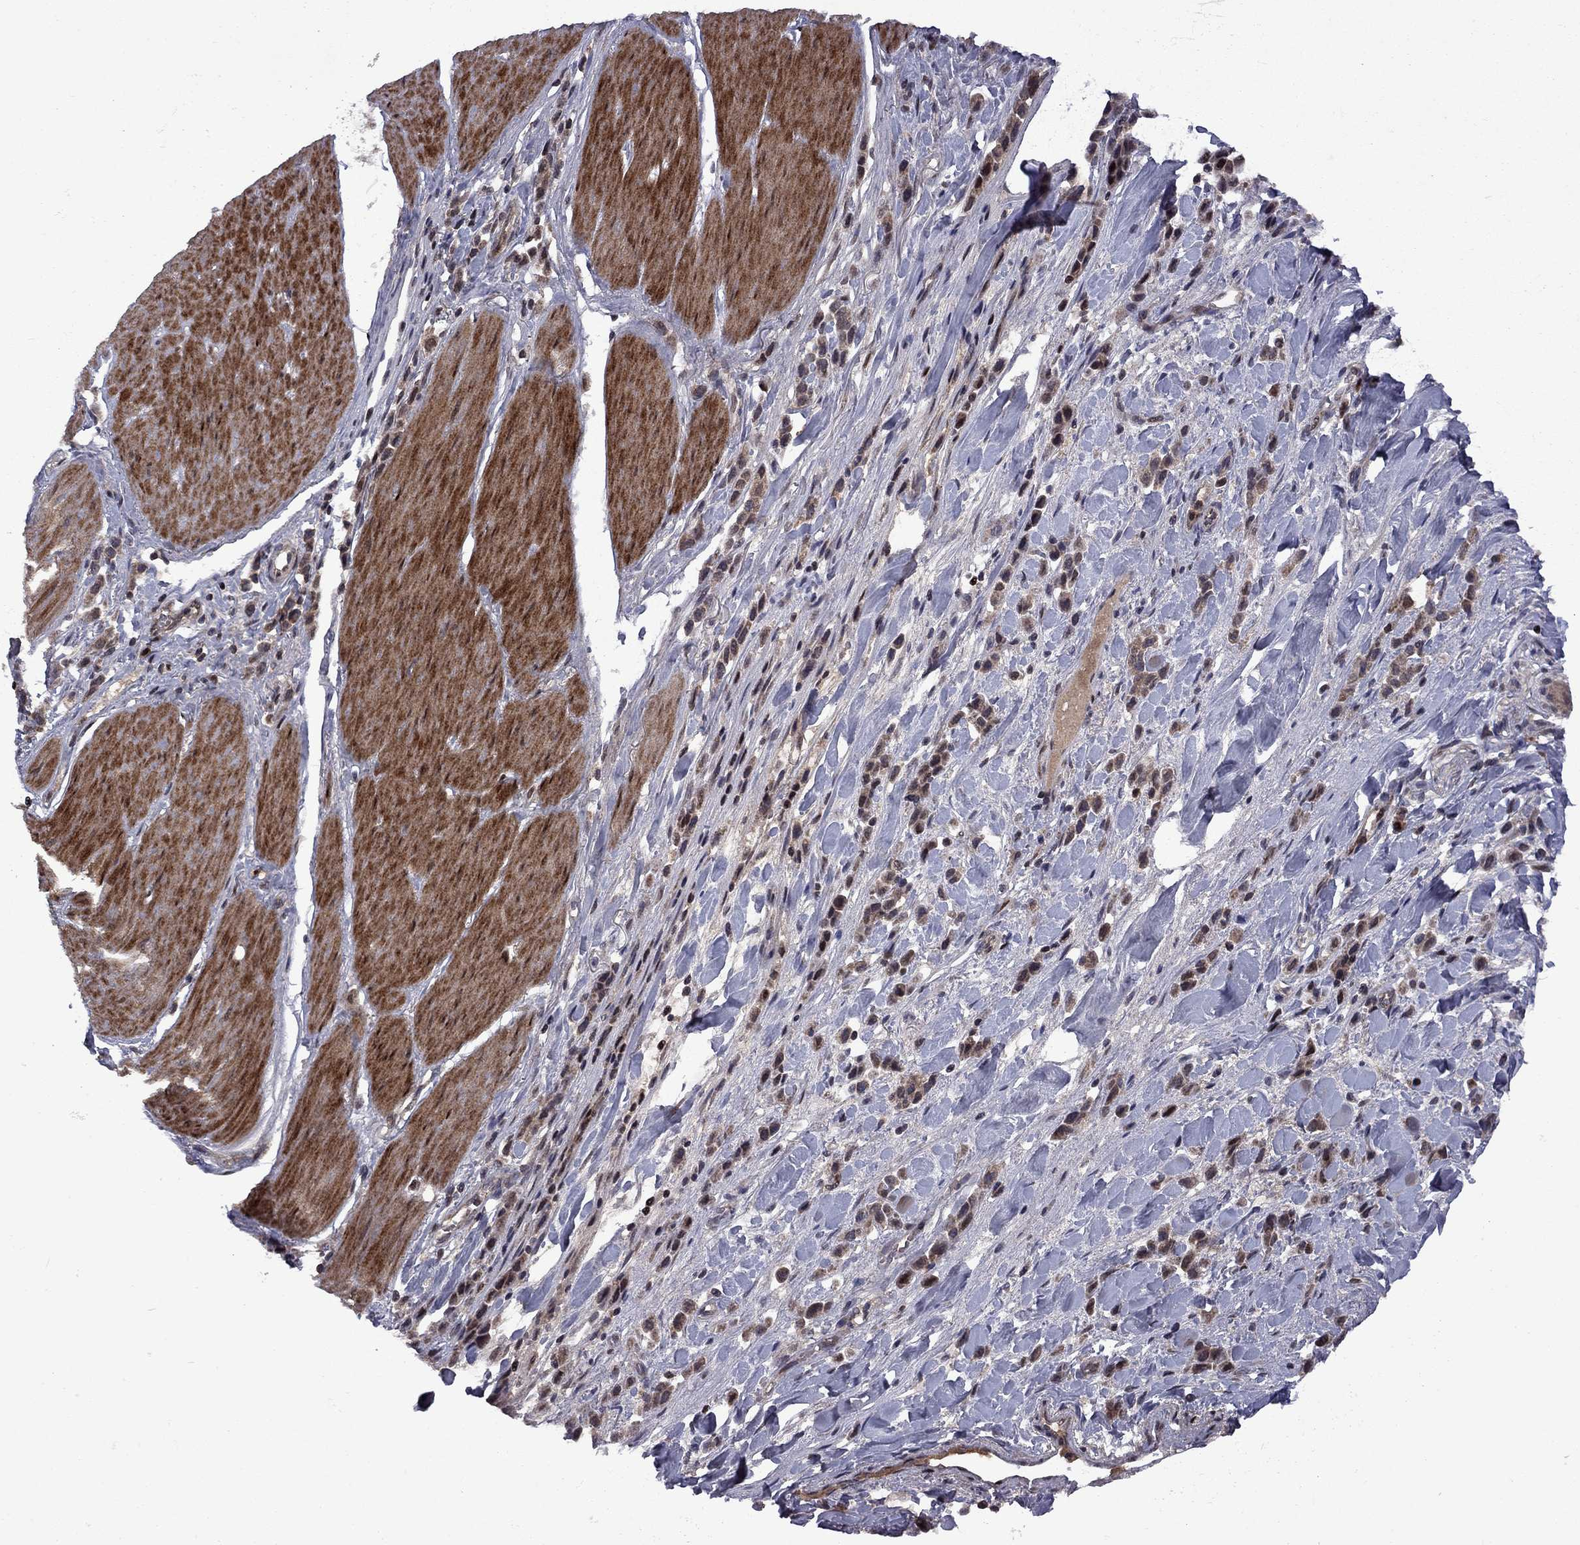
{"staining": {"intensity": "moderate", "quantity": "25%-75%", "location": "cytoplasmic/membranous,nuclear"}, "tissue": "stomach cancer", "cell_type": "Tumor cells", "image_type": "cancer", "snomed": [{"axis": "morphology", "description": "Adenocarcinoma, NOS"}, {"axis": "topography", "description": "Stomach"}], "caption": "Stomach cancer was stained to show a protein in brown. There is medium levels of moderate cytoplasmic/membranous and nuclear expression in about 25%-75% of tumor cells.", "gene": "IPP", "patient": {"sex": "male", "age": 47}}